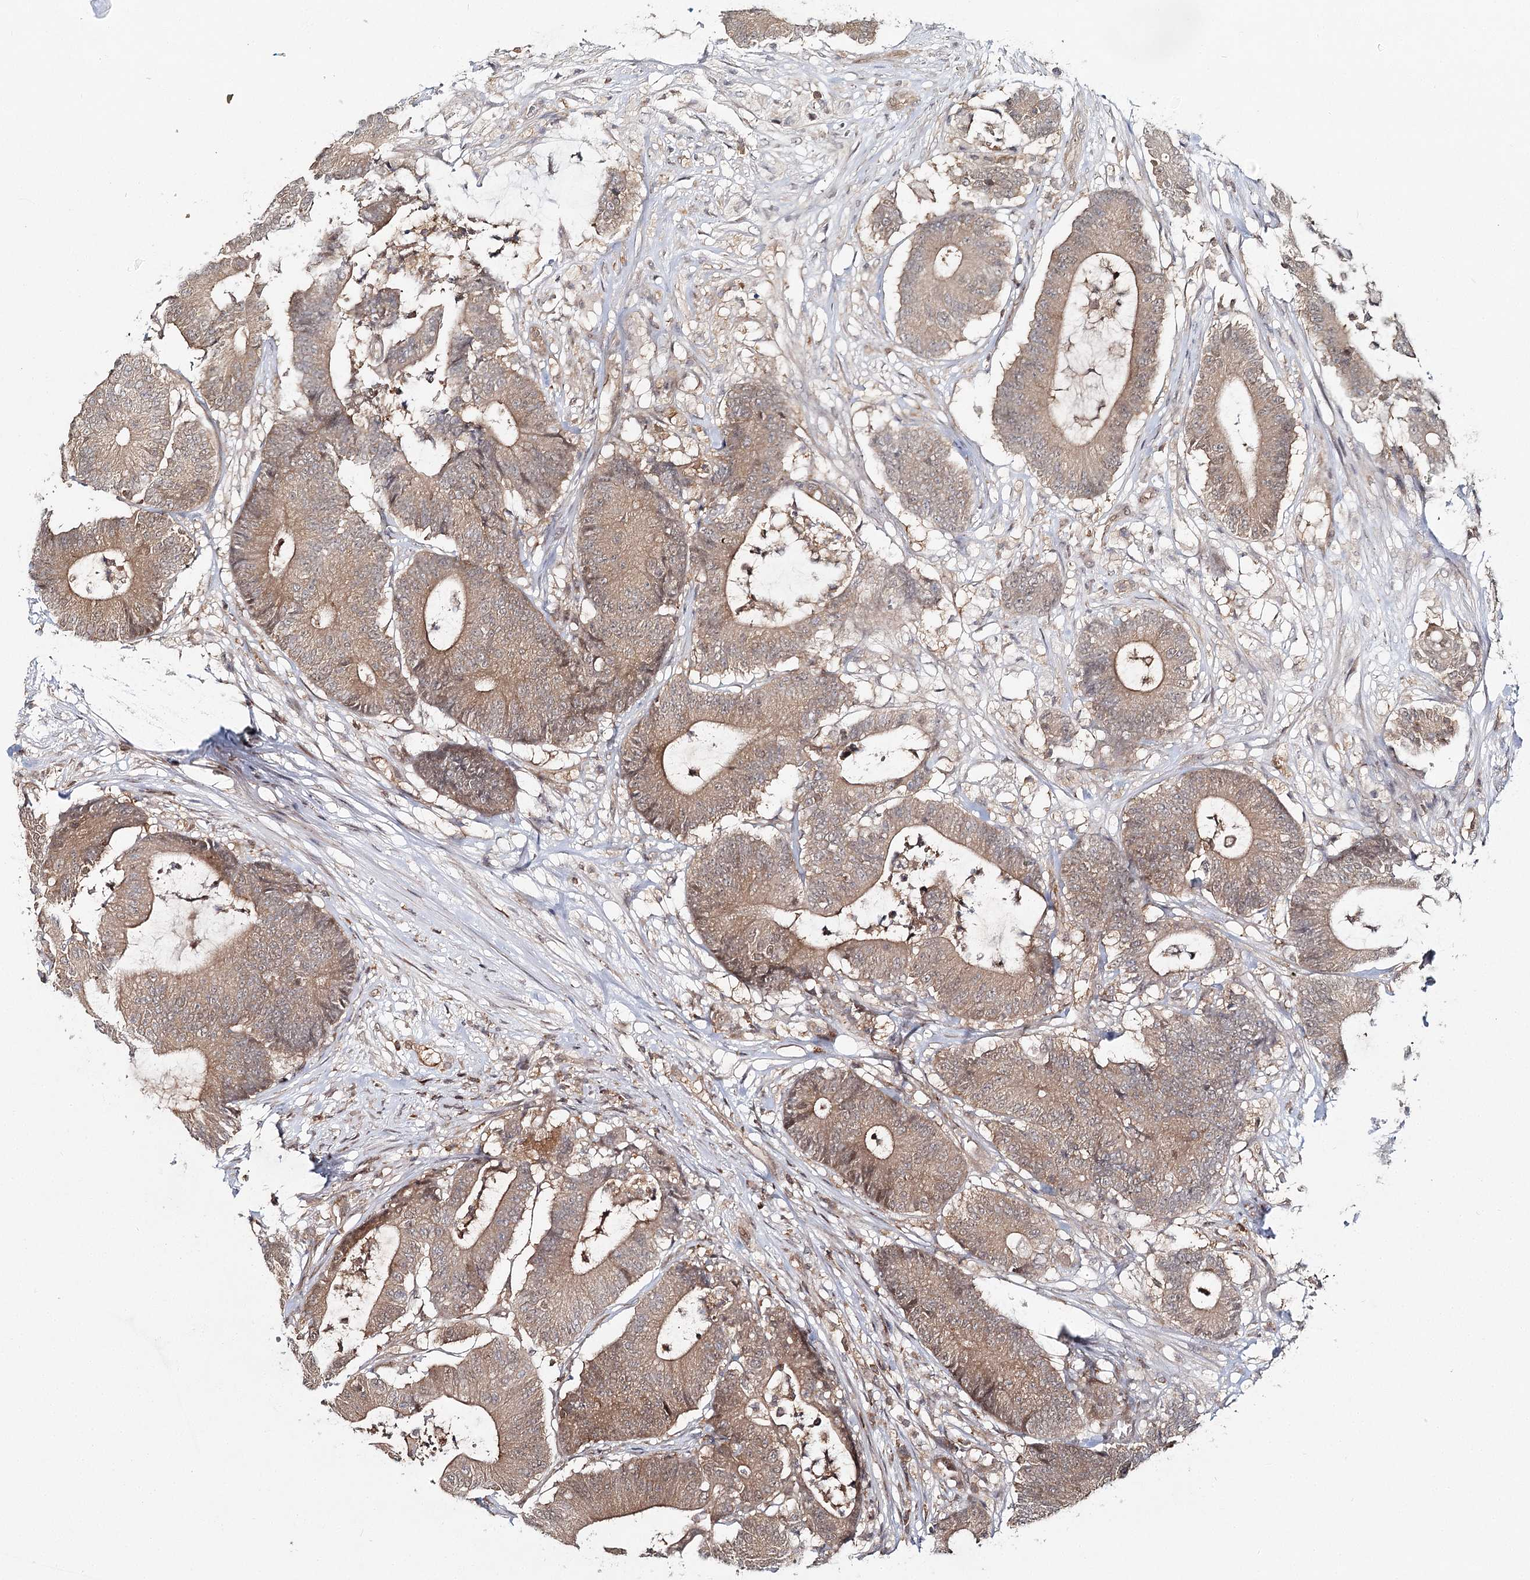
{"staining": {"intensity": "moderate", "quantity": ">75%", "location": "cytoplasmic/membranous"}, "tissue": "colorectal cancer", "cell_type": "Tumor cells", "image_type": "cancer", "snomed": [{"axis": "morphology", "description": "Adenocarcinoma, NOS"}, {"axis": "topography", "description": "Colon"}], "caption": "Human colorectal cancer stained with a brown dye shows moderate cytoplasmic/membranous positive positivity in about >75% of tumor cells.", "gene": "FAM120B", "patient": {"sex": "female", "age": 84}}